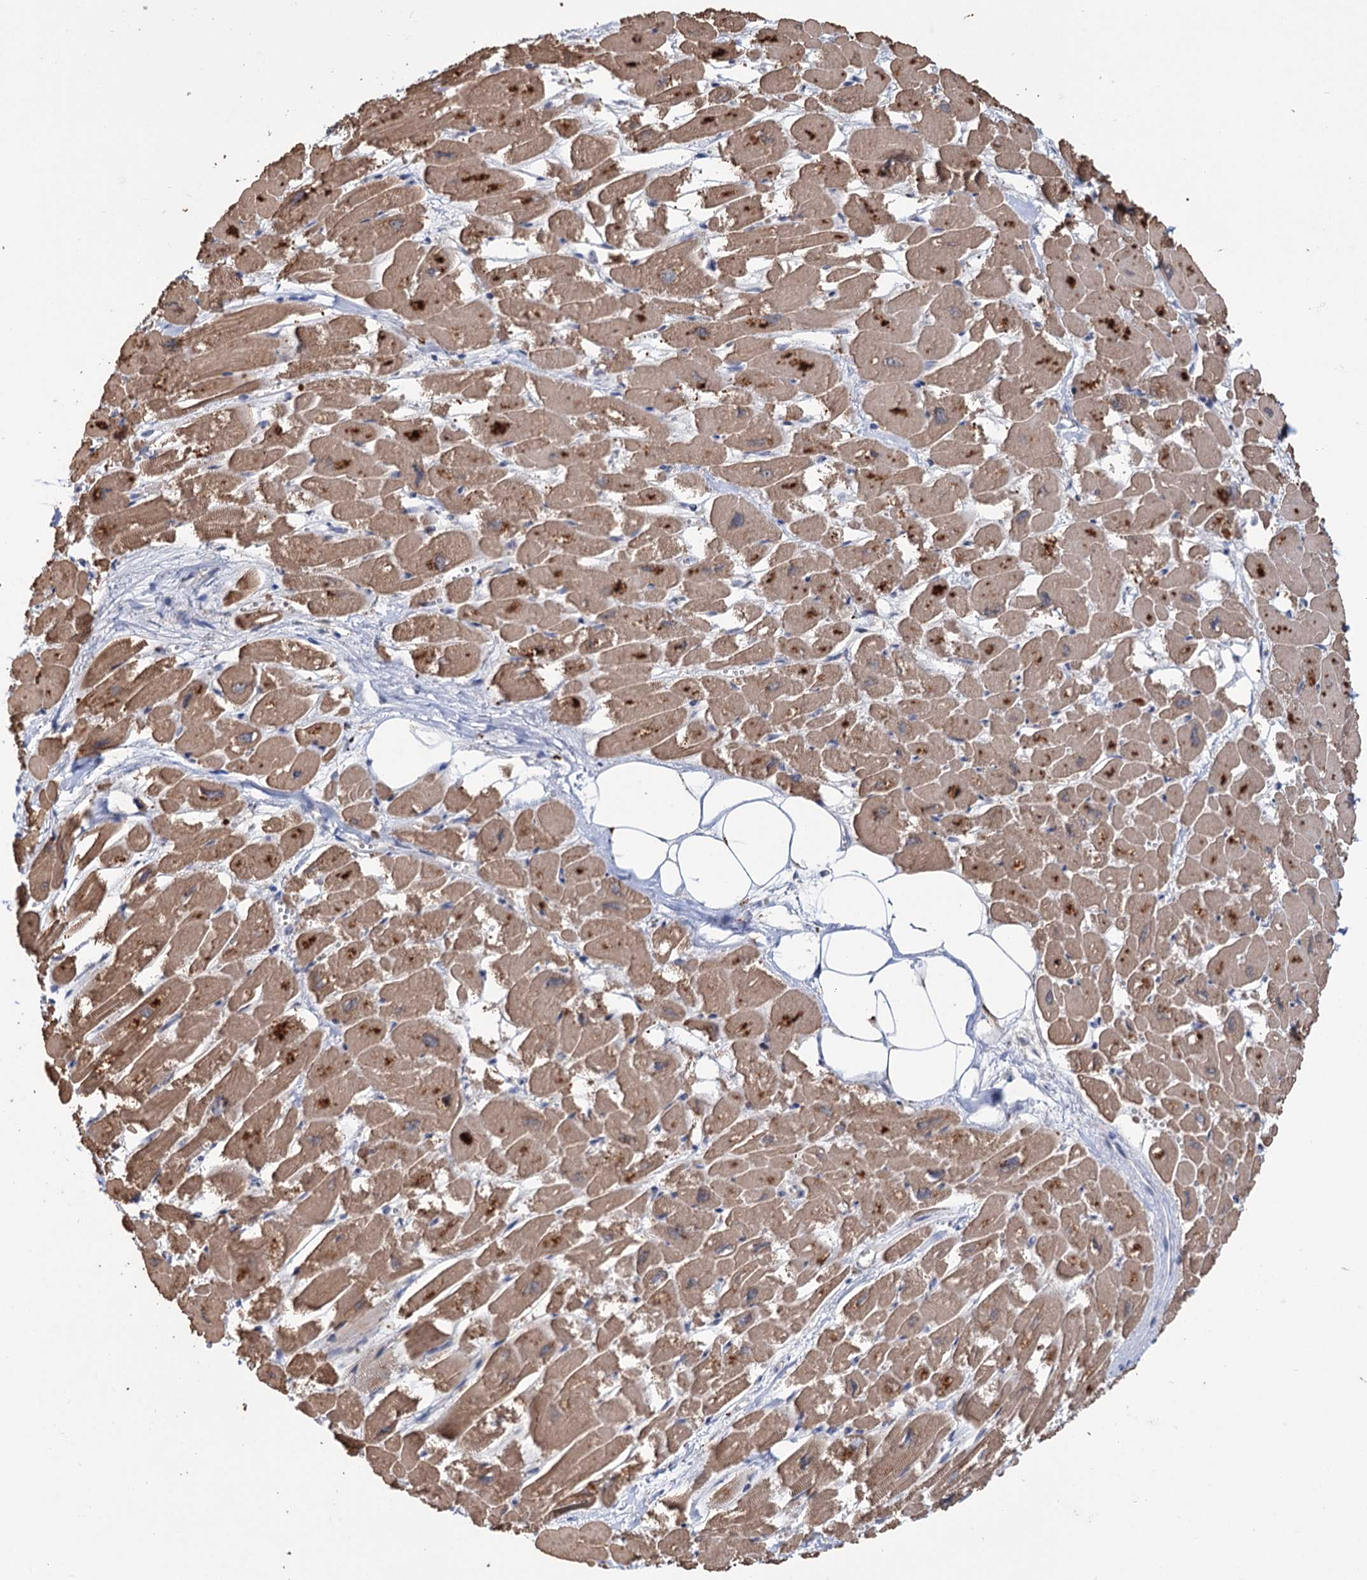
{"staining": {"intensity": "moderate", "quantity": ">75%", "location": "cytoplasmic/membranous"}, "tissue": "heart muscle", "cell_type": "Cardiomyocytes", "image_type": "normal", "snomed": [{"axis": "morphology", "description": "Normal tissue, NOS"}, {"axis": "topography", "description": "Heart"}], "caption": "The image demonstrates a brown stain indicating the presence of a protein in the cytoplasmic/membranous of cardiomyocytes in heart muscle.", "gene": "PTPN3", "patient": {"sex": "male", "age": 54}}